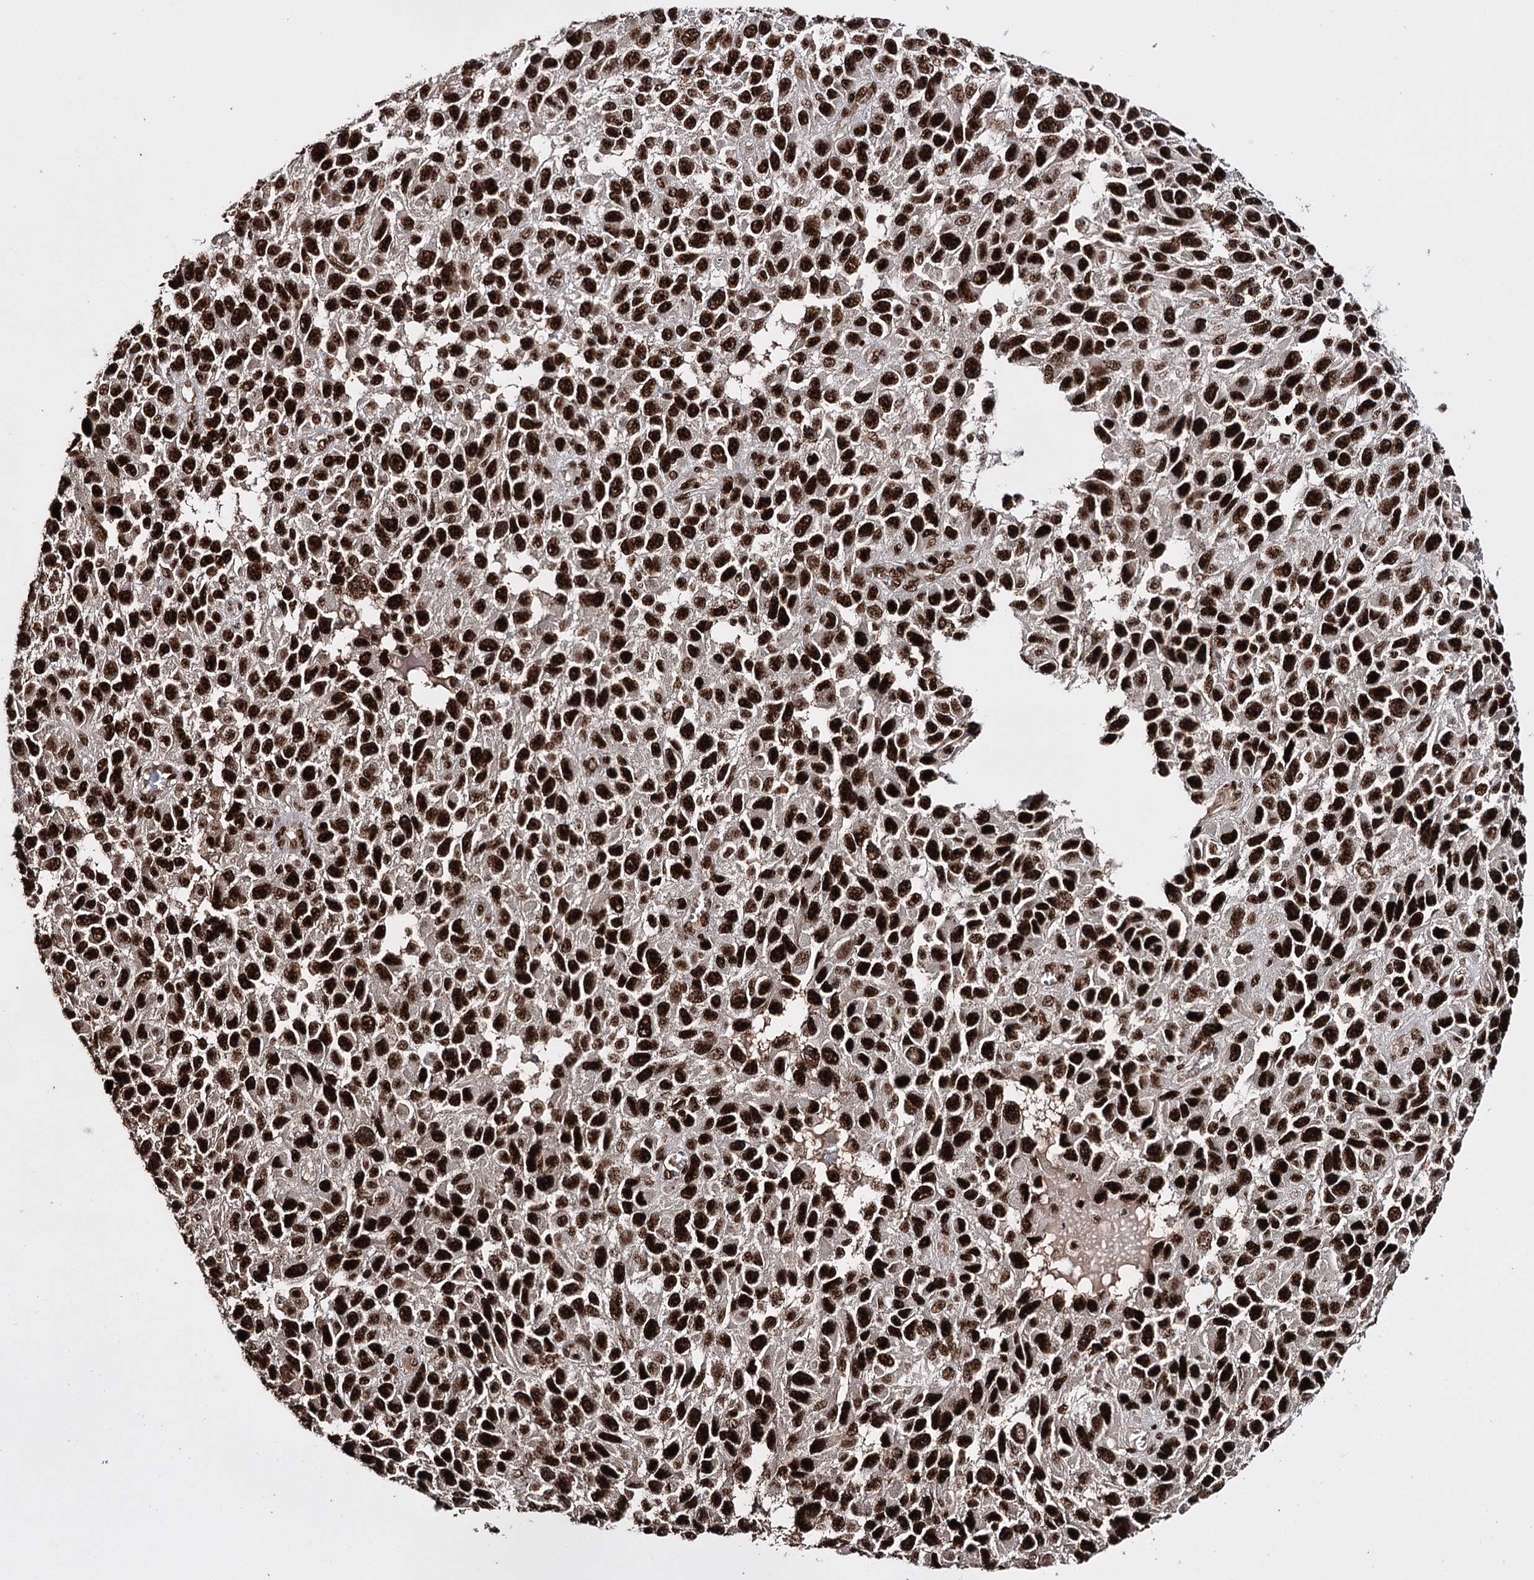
{"staining": {"intensity": "strong", "quantity": ">75%", "location": "nuclear"}, "tissue": "melanoma", "cell_type": "Tumor cells", "image_type": "cancer", "snomed": [{"axis": "morphology", "description": "Normal tissue, NOS"}, {"axis": "morphology", "description": "Malignant melanoma, NOS"}, {"axis": "topography", "description": "Skin"}], "caption": "The histopathology image exhibits immunohistochemical staining of malignant melanoma. There is strong nuclear positivity is seen in about >75% of tumor cells.", "gene": "PRPF40A", "patient": {"sex": "female", "age": 96}}